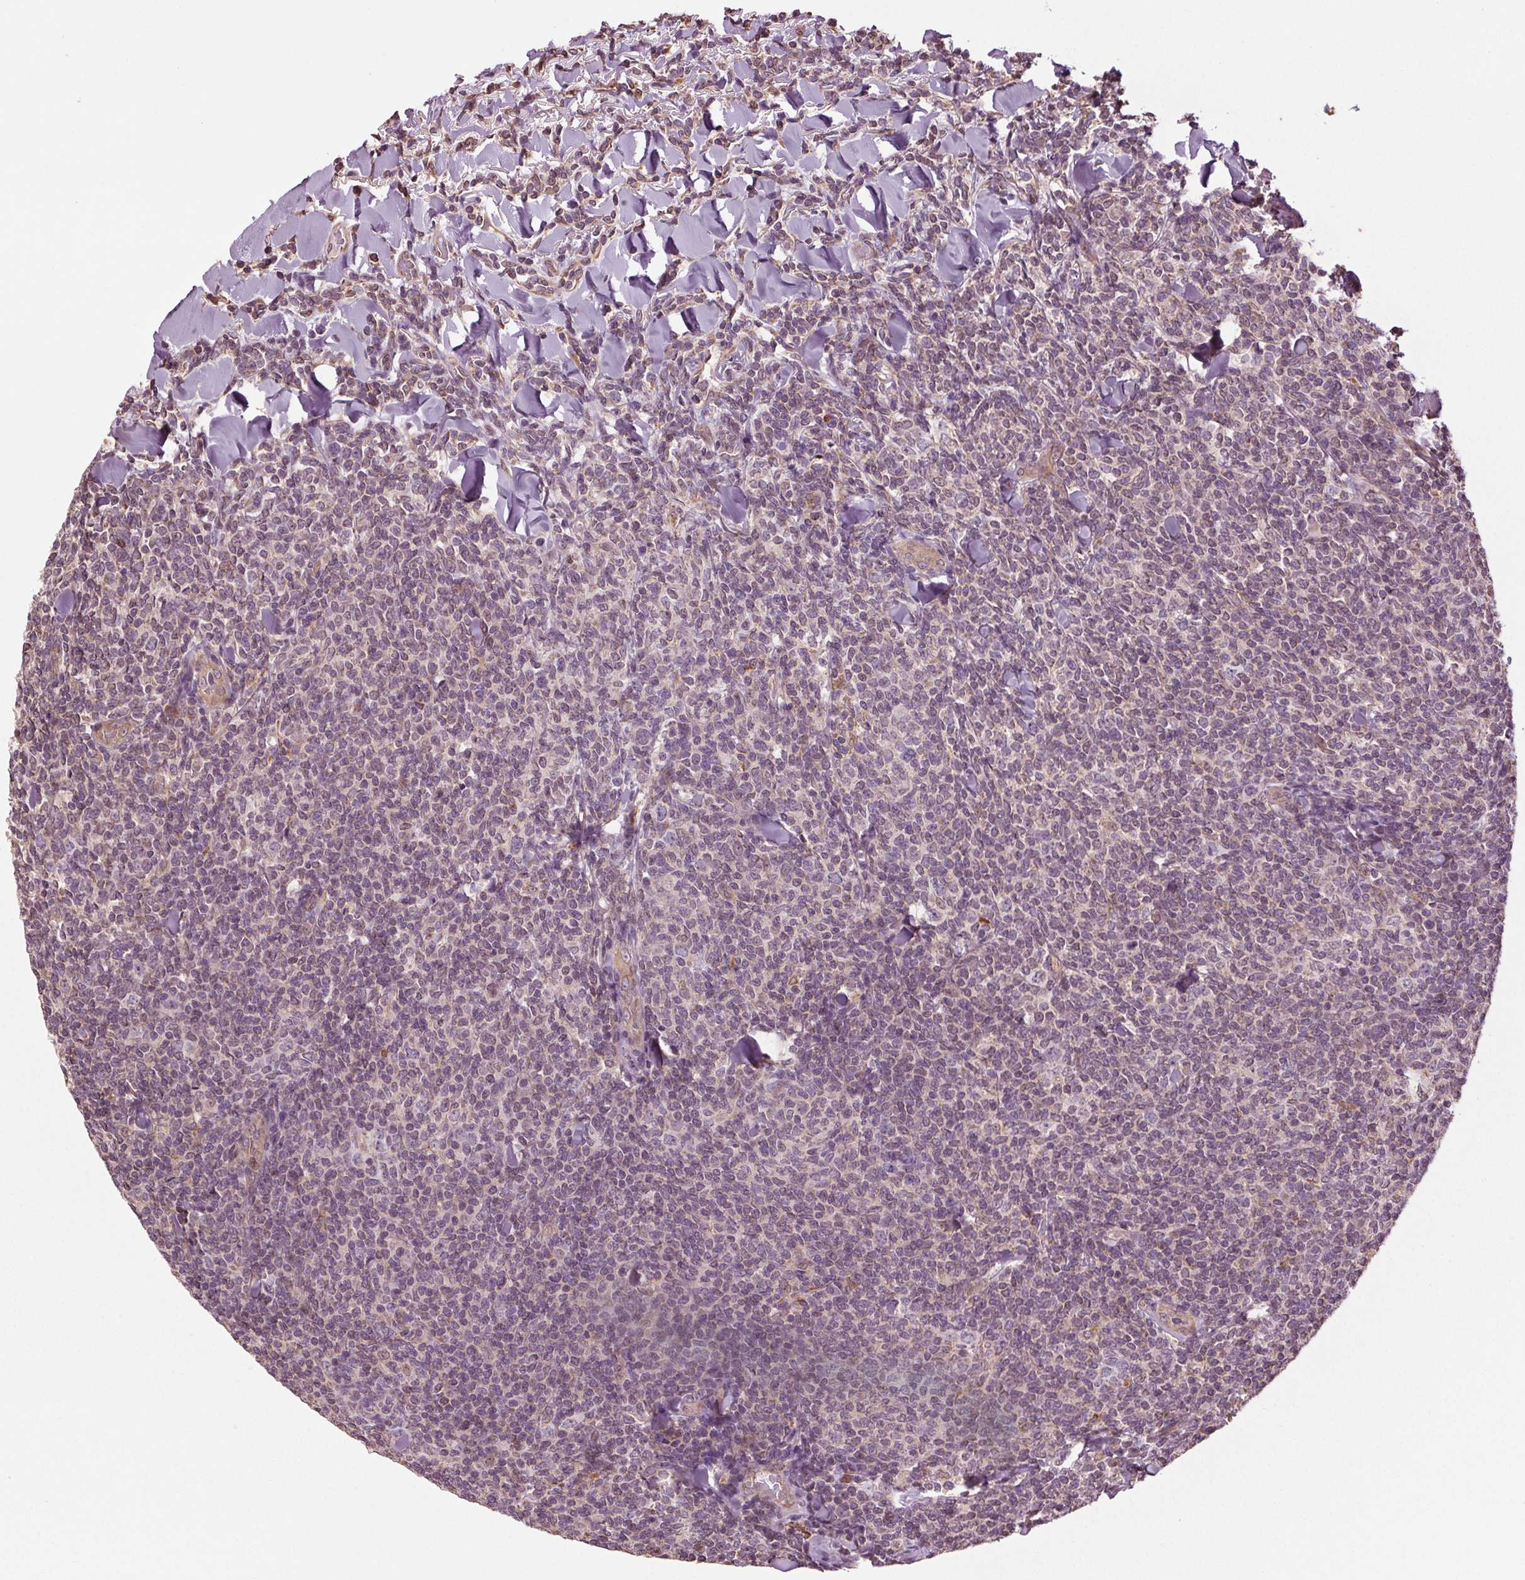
{"staining": {"intensity": "negative", "quantity": "none", "location": "none"}, "tissue": "lymphoma", "cell_type": "Tumor cells", "image_type": "cancer", "snomed": [{"axis": "morphology", "description": "Malignant lymphoma, non-Hodgkin's type, Low grade"}, {"axis": "topography", "description": "Lymph node"}], "caption": "High magnification brightfield microscopy of low-grade malignant lymphoma, non-Hodgkin's type stained with DAB (3,3'-diaminobenzidine) (brown) and counterstained with hematoxylin (blue): tumor cells show no significant expression.", "gene": "RNPEP", "patient": {"sex": "female", "age": 56}}